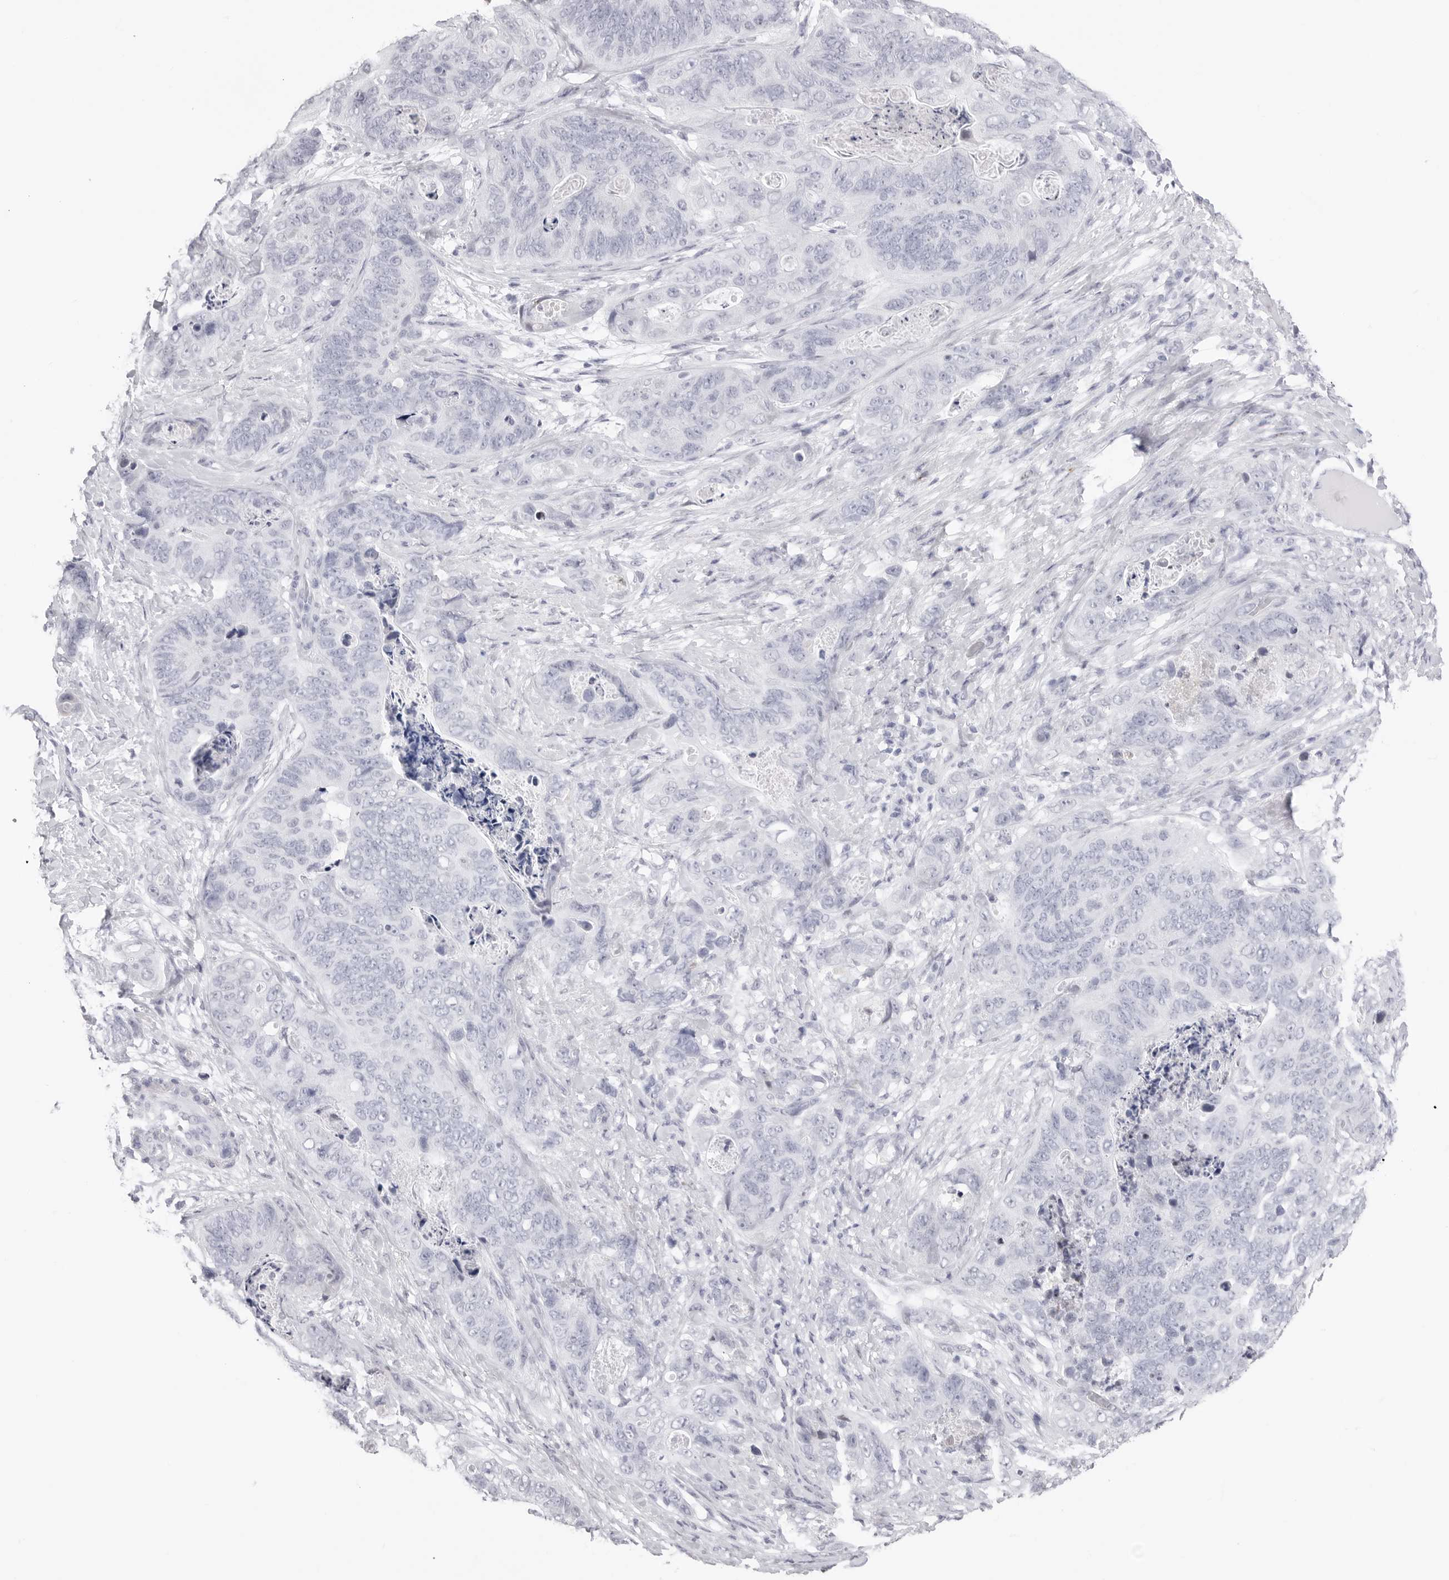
{"staining": {"intensity": "negative", "quantity": "none", "location": "none"}, "tissue": "stomach cancer", "cell_type": "Tumor cells", "image_type": "cancer", "snomed": [{"axis": "morphology", "description": "Normal tissue, NOS"}, {"axis": "morphology", "description": "Adenocarcinoma, NOS"}, {"axis": "topography", "description": "Stomach"}], "caption": "The immunohistochemistry (IHC) micrograph has no significant expression in tumor cells of stomach cancer (adenocarcinoma) tissue.", "gene": "TSSK1B", "patient": {"sex": "female", "age": 89}}